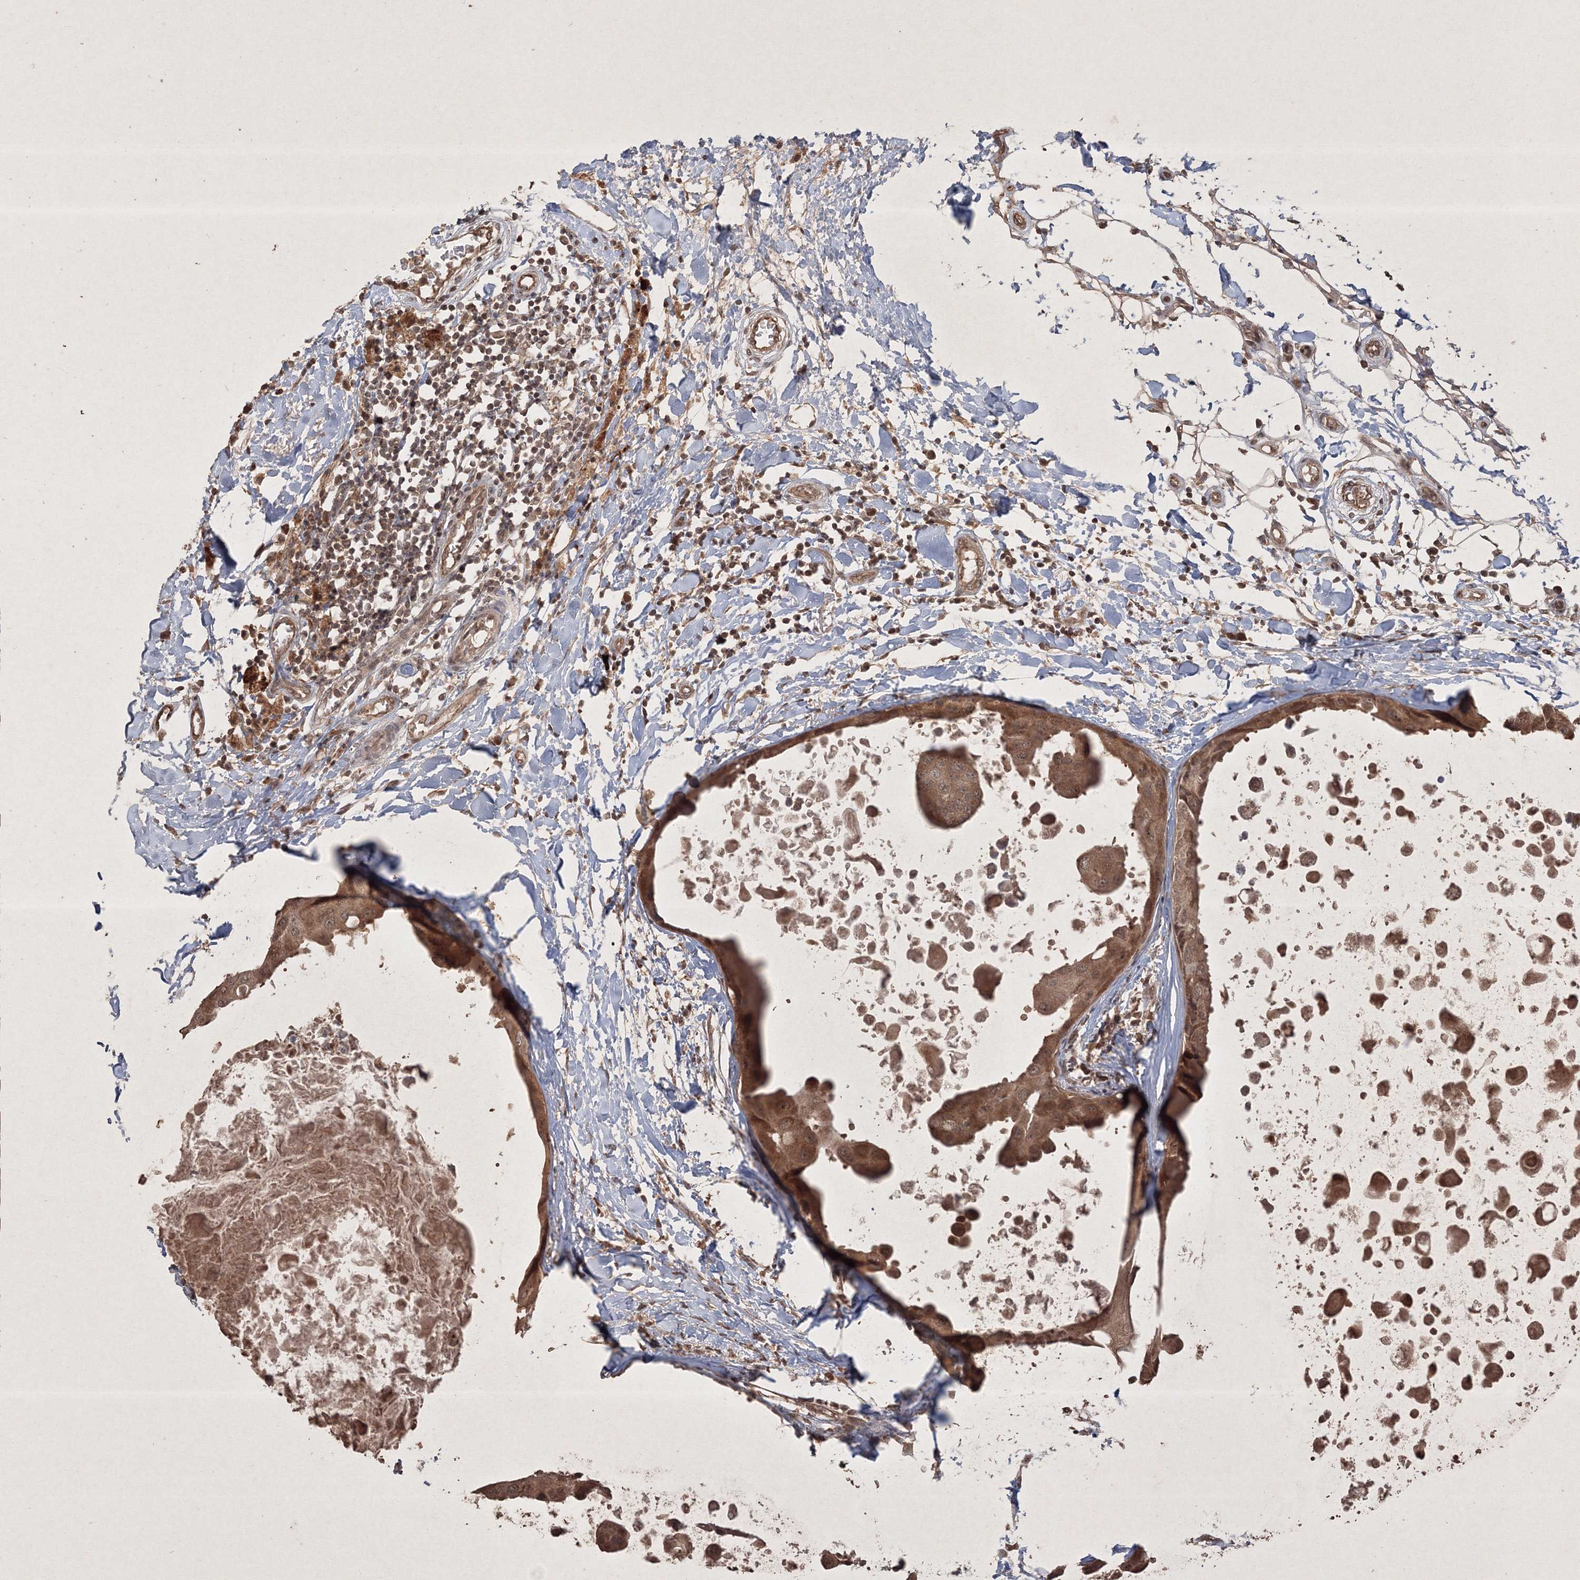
{"staining": {"intensity": "moderate", "quantity": ">75%", "location": "cytoplasmic/membranous,nuclear"}, "tissue": "breast cancer", "cell_type": "Tumor cells", "image_type": "cancer", "snomed": [{"axis": "morphology", "description": "Duct carcinoma"}, {"axis": "topography", "description": "Breast"}], "caption": "Immunohistochemical staining of human breast cancer displays medium levels of moderate cytoplasmic/membranous and nuclear protein expression in about >75% of tumor cells.", "gene": "PELI3", "patient": {"sex": "female", "age": 27}}